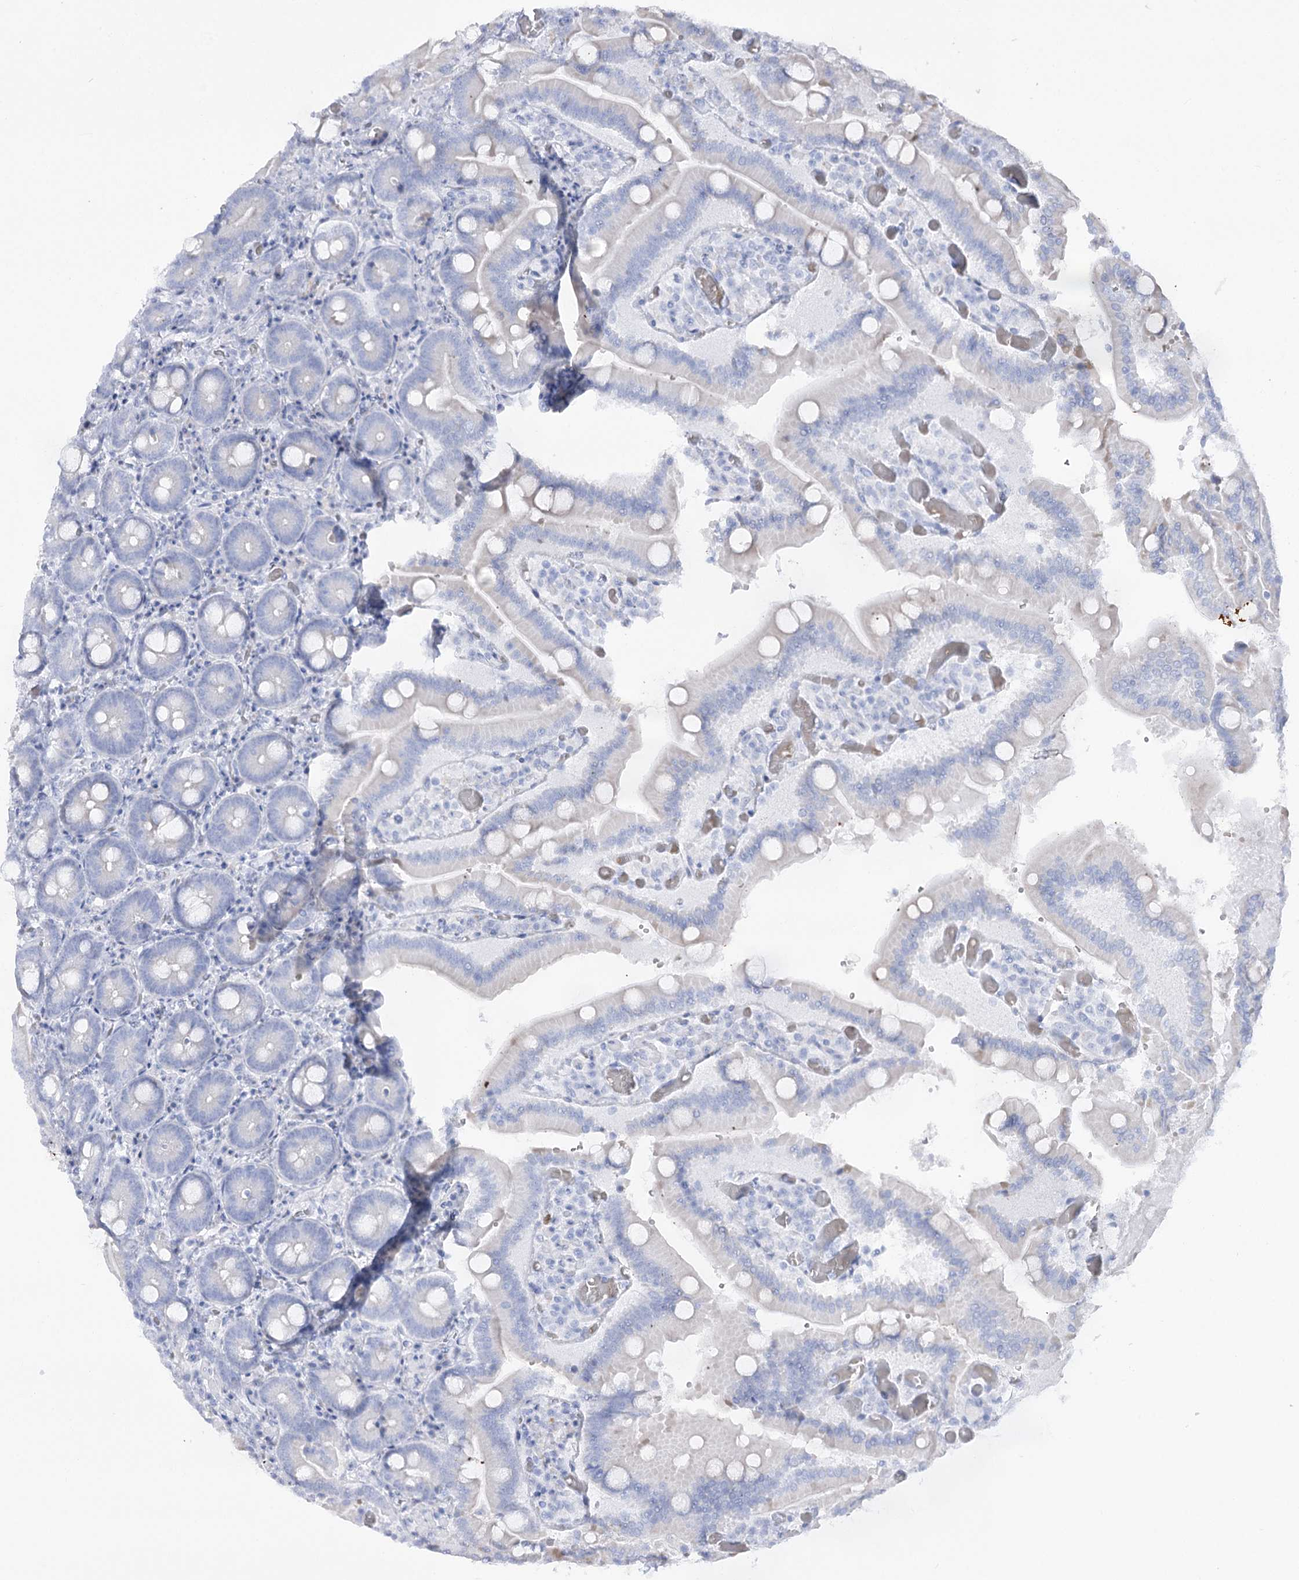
{"staining": {"intensity": "negative", "quantity": "none", "location": "none"}, "tissue": "duodenum", "cell_type": "Glandular cells", "image_type": "normal", "snomed": [{"axis": "morphology", "description": "Normal tissue, NOS"}, {"axis": "topography", "description": "Duodenum"}], "caption": "Glandular cells show no significant expression in benign duodenum. Nuclei are stained in blue.", "gene": "SIAE", "patient": {"sex": "female", "age": 62}}